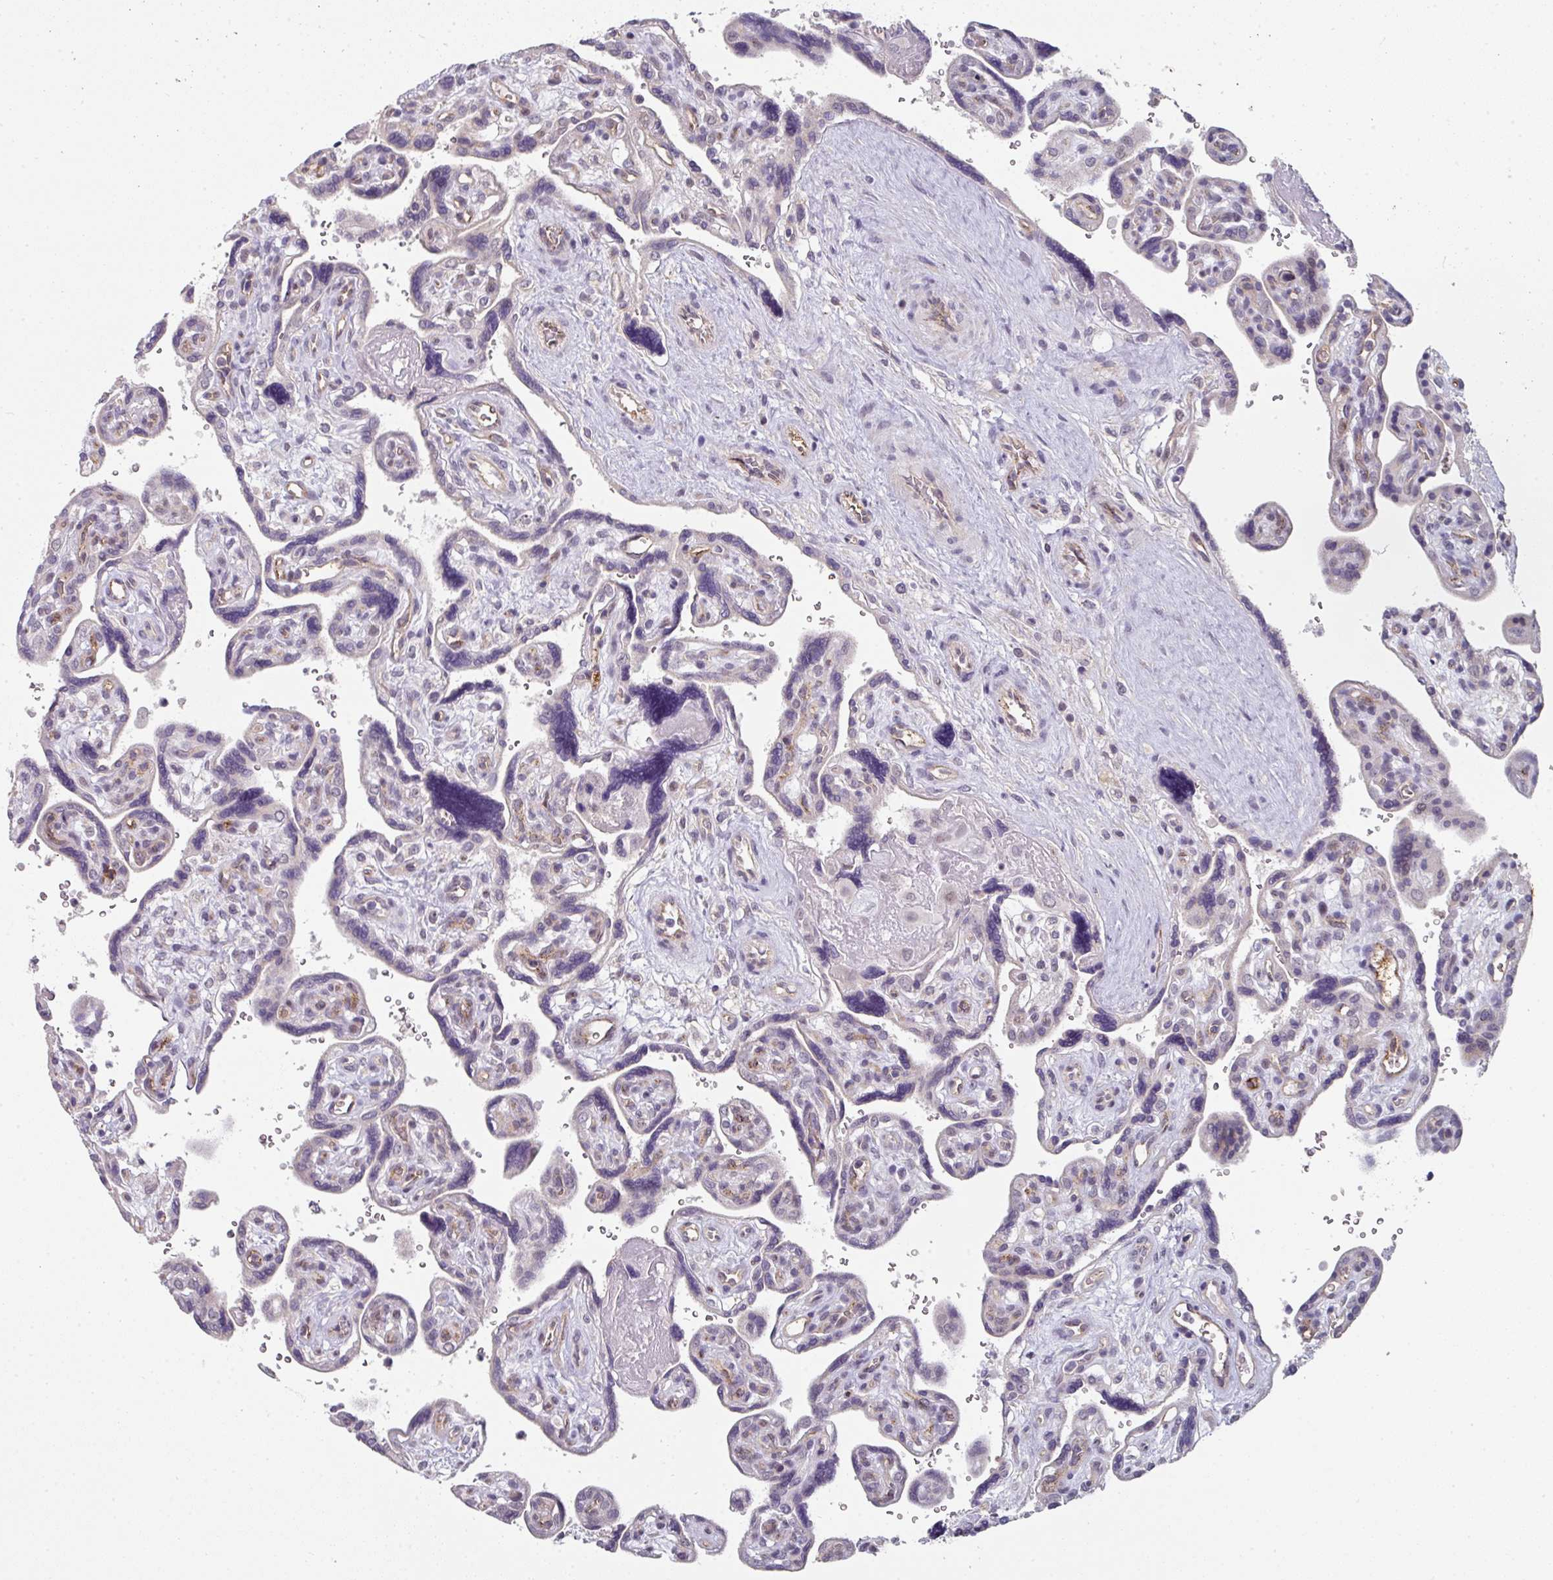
{"staining": {"intensity": "moderate", "quantity": "25%-75%", "location": "nuclear"}, "tissue": "placenta", "cell_type": "Decidual cells", "image_type": "normal", "snomed": [{"axis": "morphology", "description": "Normal tissue, NOS"}, {"axis": "topography", "description": "Placenta"}], "caption": "Moderate nuclear positivity is identified in about 25%-75% of decidual cells in benign placenta.", "gene": "SIDT2", "patient": {"sex": "female", "age": 39}}